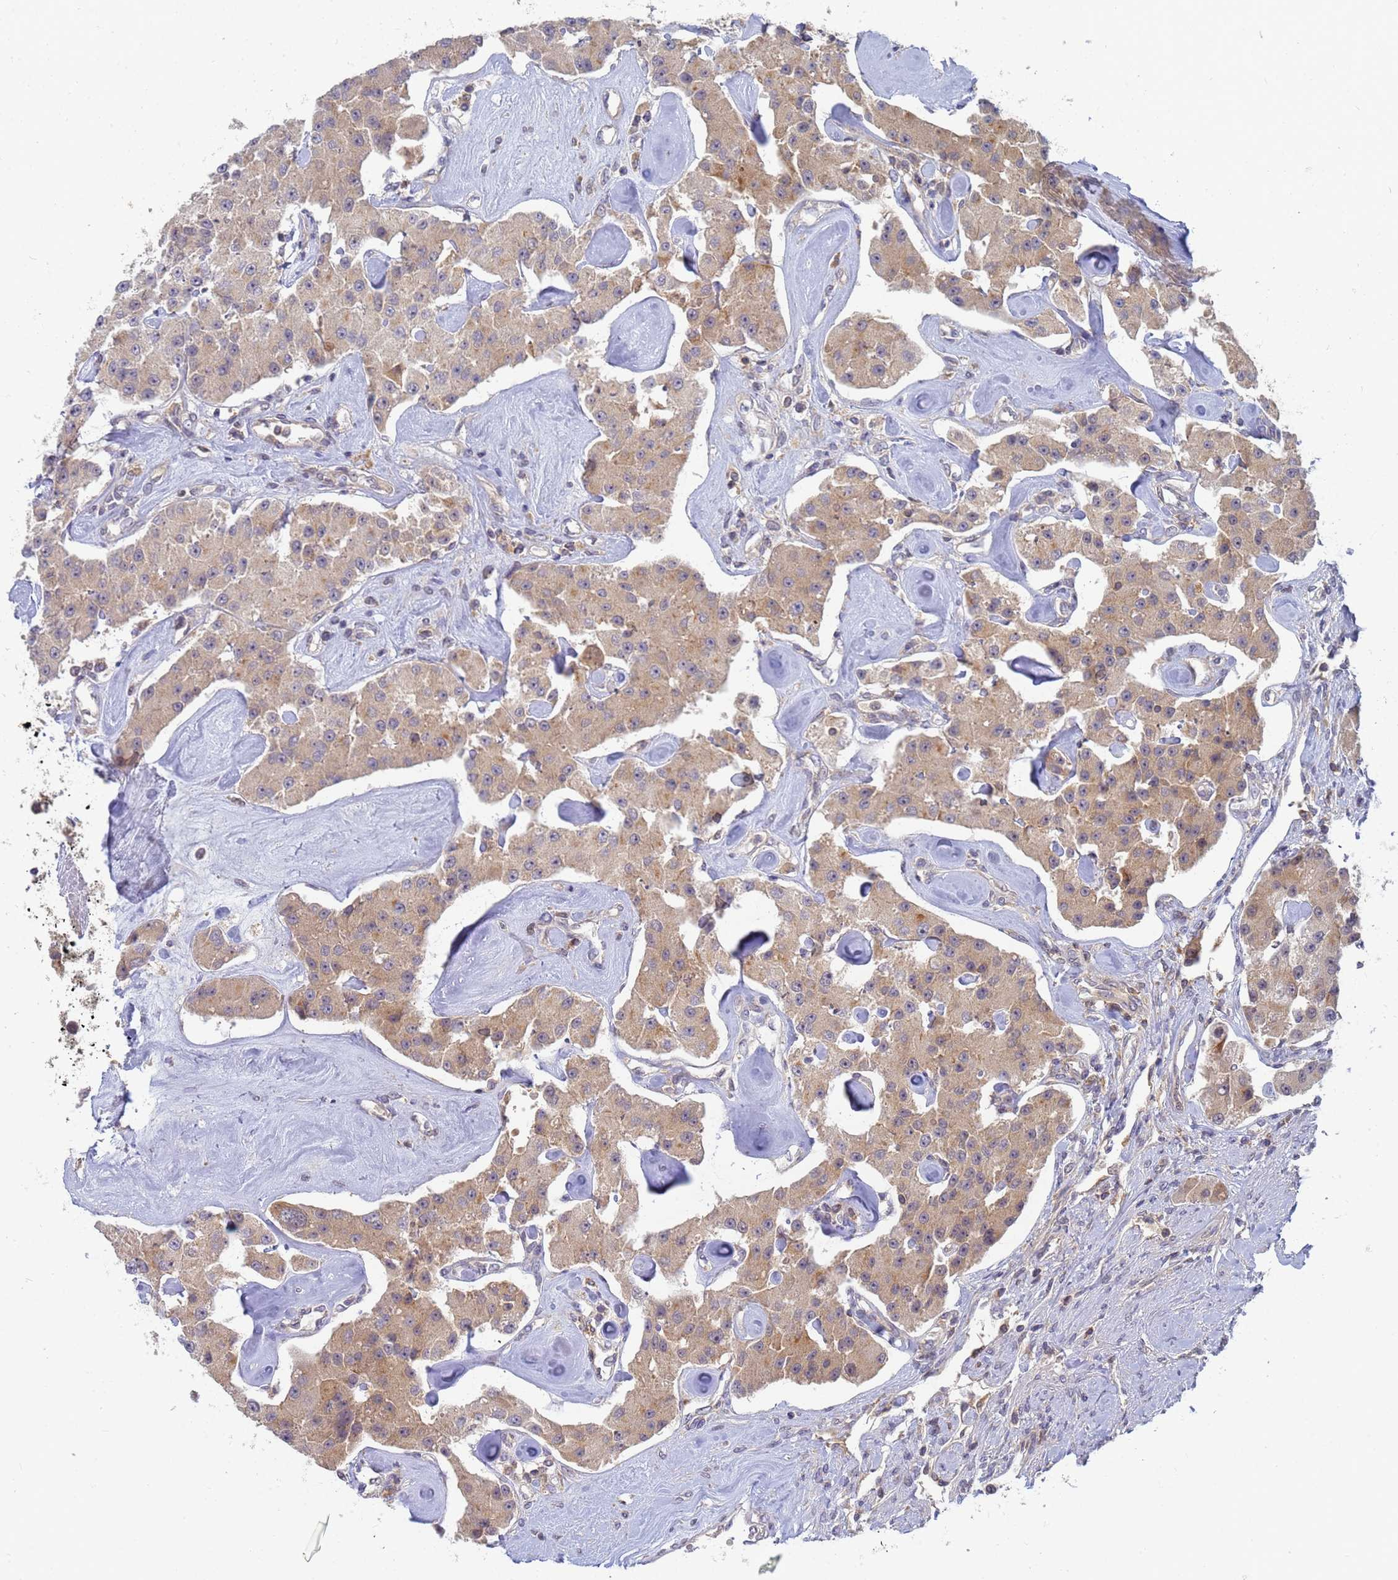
{"staining": {"intensity": "weak", "quantity": ">75%", "location": "cytoplasmic/membranous"}, "tissue": "carcinoid", "cell_type": "Tumor cells", "image_type": "cancer", "snomed": [{"axis": "morphology", "description": "Carcinoid, malignant, NOS"}, {"axis": "topography", "description": "Pancreas"}], "caption": "Brown immunohistochemical staining in human carcinoid reveals weak cytoplasmic/membranous positivity in about >75% of tumor cells.", "gene": "SHARPIN", "patient": {"sex": "male", "age": 41}}